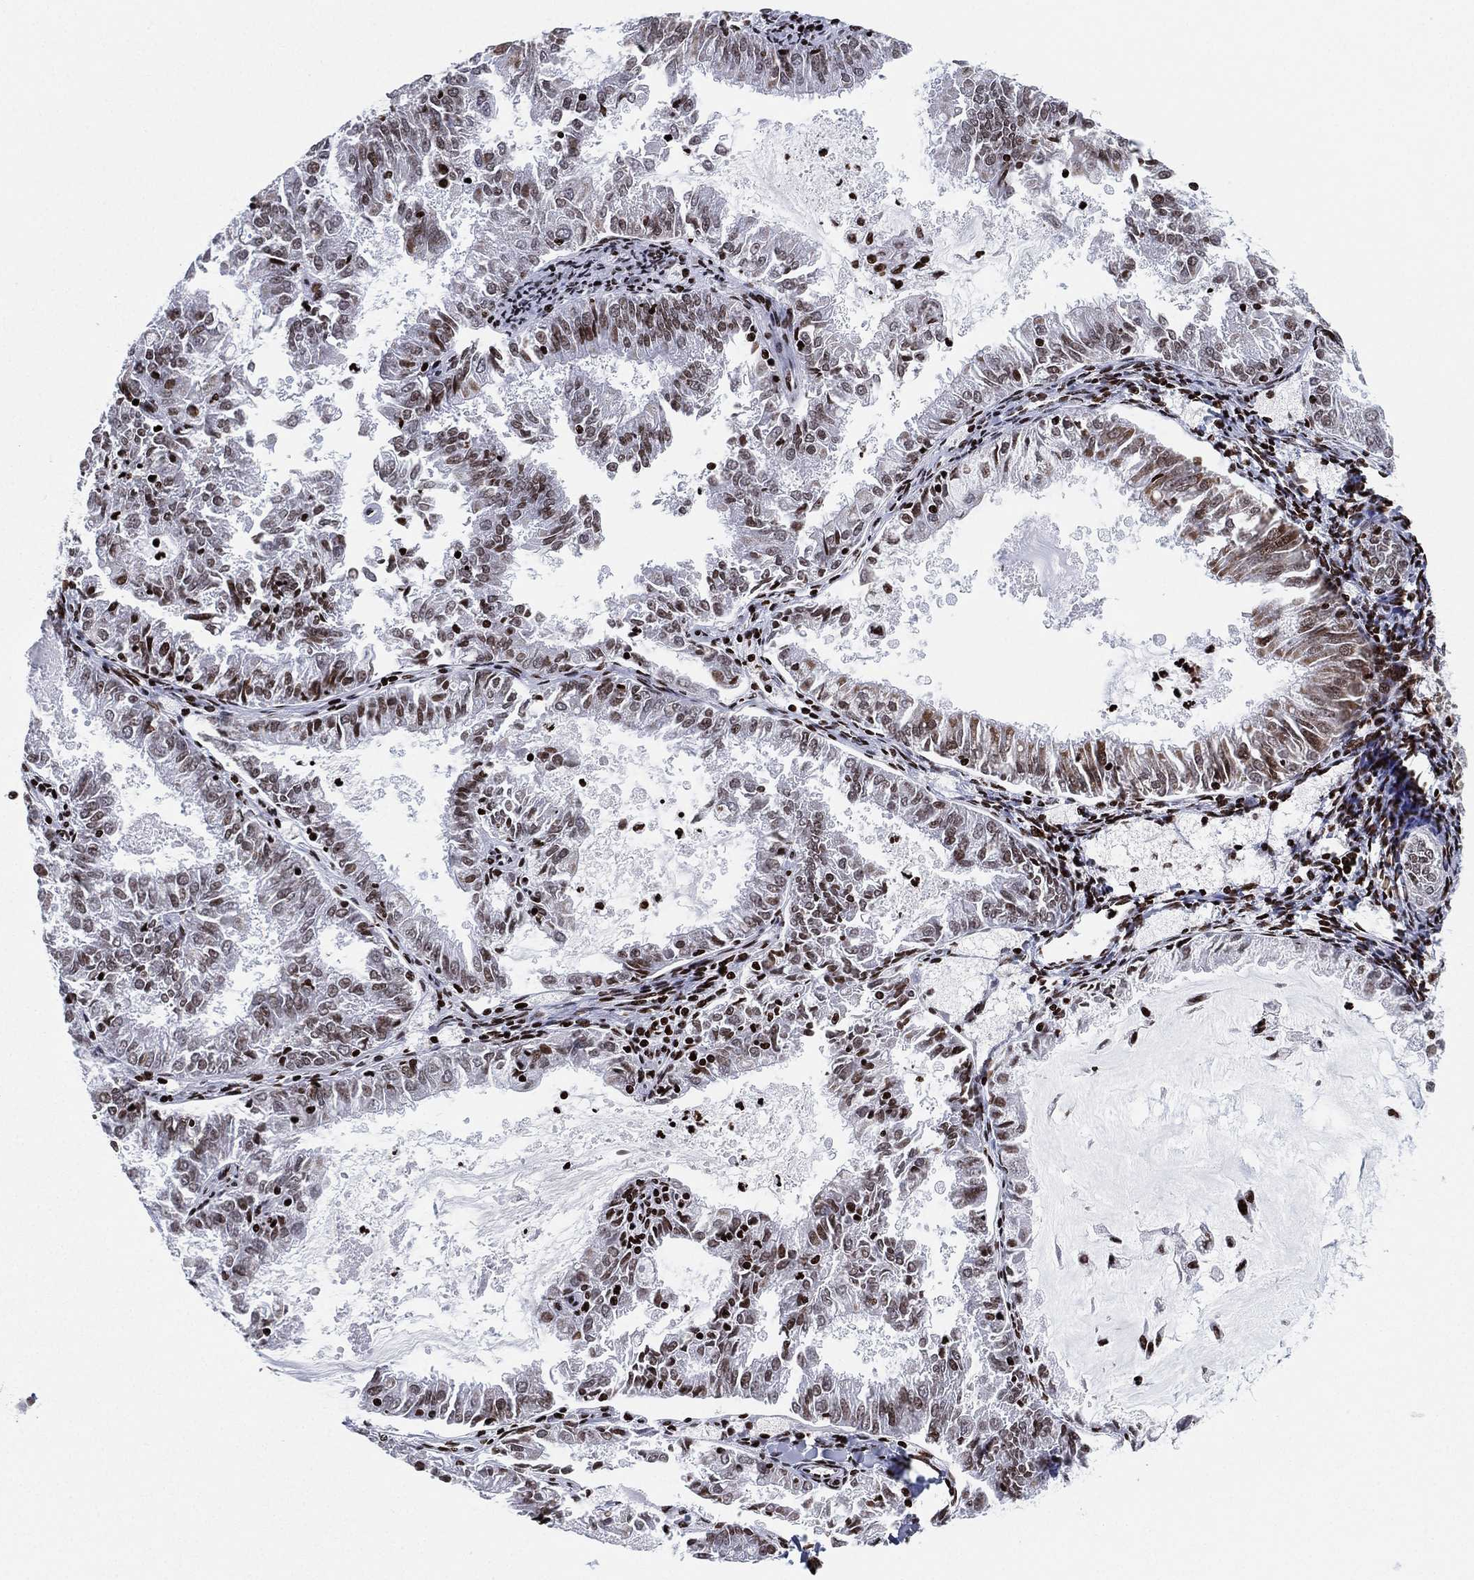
{"staining": {"intensity": "moderate", "quantity": "<25%", "location": "cytoplasmic/membranous,nuclear"}, "tissue": "endometrial cancer", "cell_type": "Tumor cells", "image_type": "cancer", "snomed": [{"axis": "morphology", "description": "Adenocarcinoma, NOS"}, {"axis": "topography", "description": "Endometrium"}], "caption": "The image reveals staining of endometrial cancer (adenocarcinoma), revealing moderate cytoplasmic/membranous and nuclear protein staining (brown color) within tumor cells.", "gene": "MFSD14A", "patient": {"sex": "female", "age": 57}}